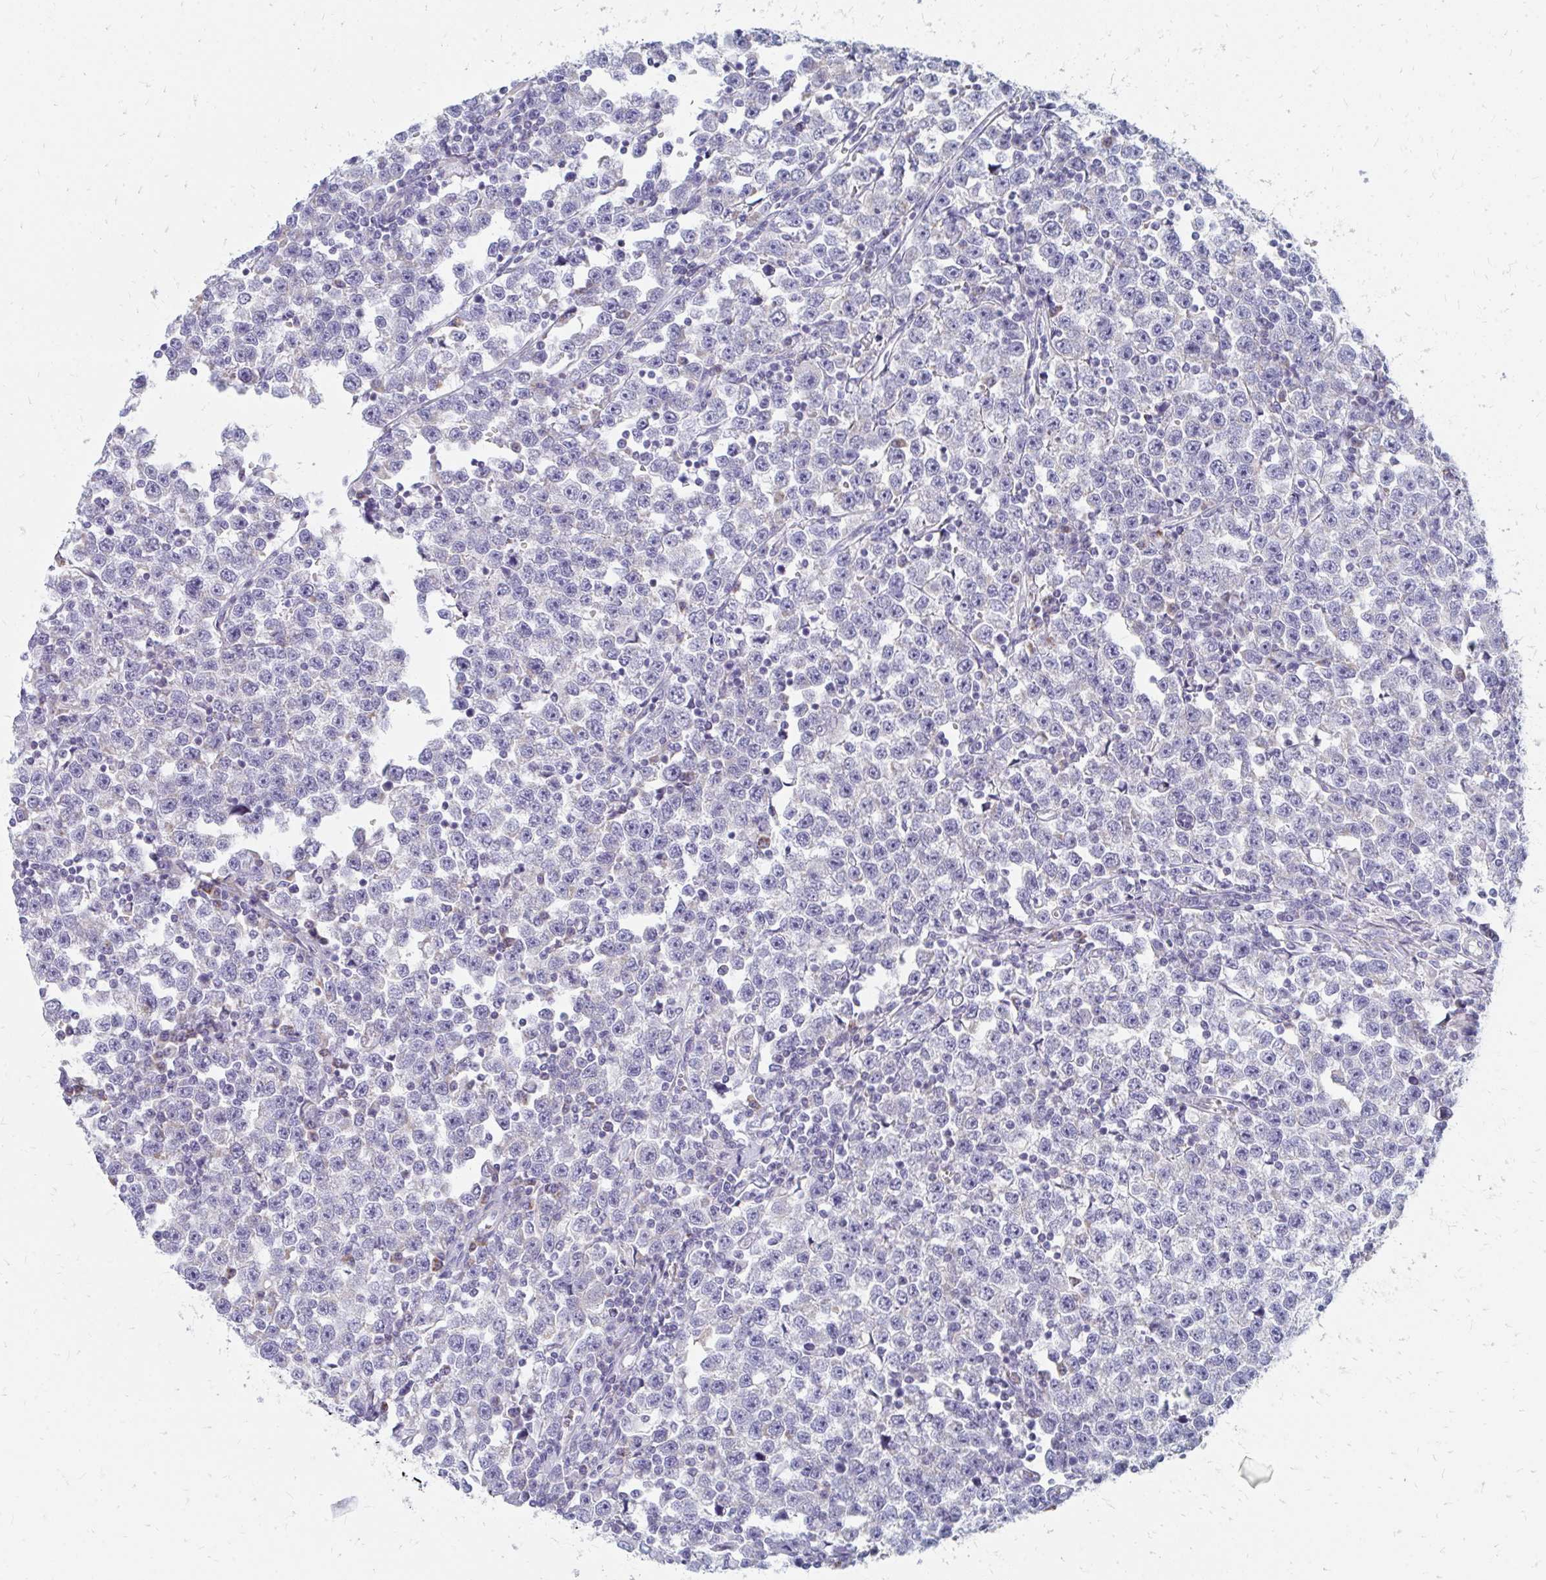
{"staining": {"intensity": "negative", "quantity": "none", "location": "none"}, "tissue": "testis cancer", "cell_type": "Tumor cells", "image_type": "cancer", "snomed": [{"axis": "morphology", "description": "Seminoma, NOS"}, {"axis": "topography", "description": "Testis"}], "caption": "High magnification brightfield microscopy of seminoma (testis) stained with DAB (brown) and counterstained with hematoxylin (blue): tumor cells show no significant positivity.", "gene": "OR10V1", "patient": {"sex": "male", "age": 43}}